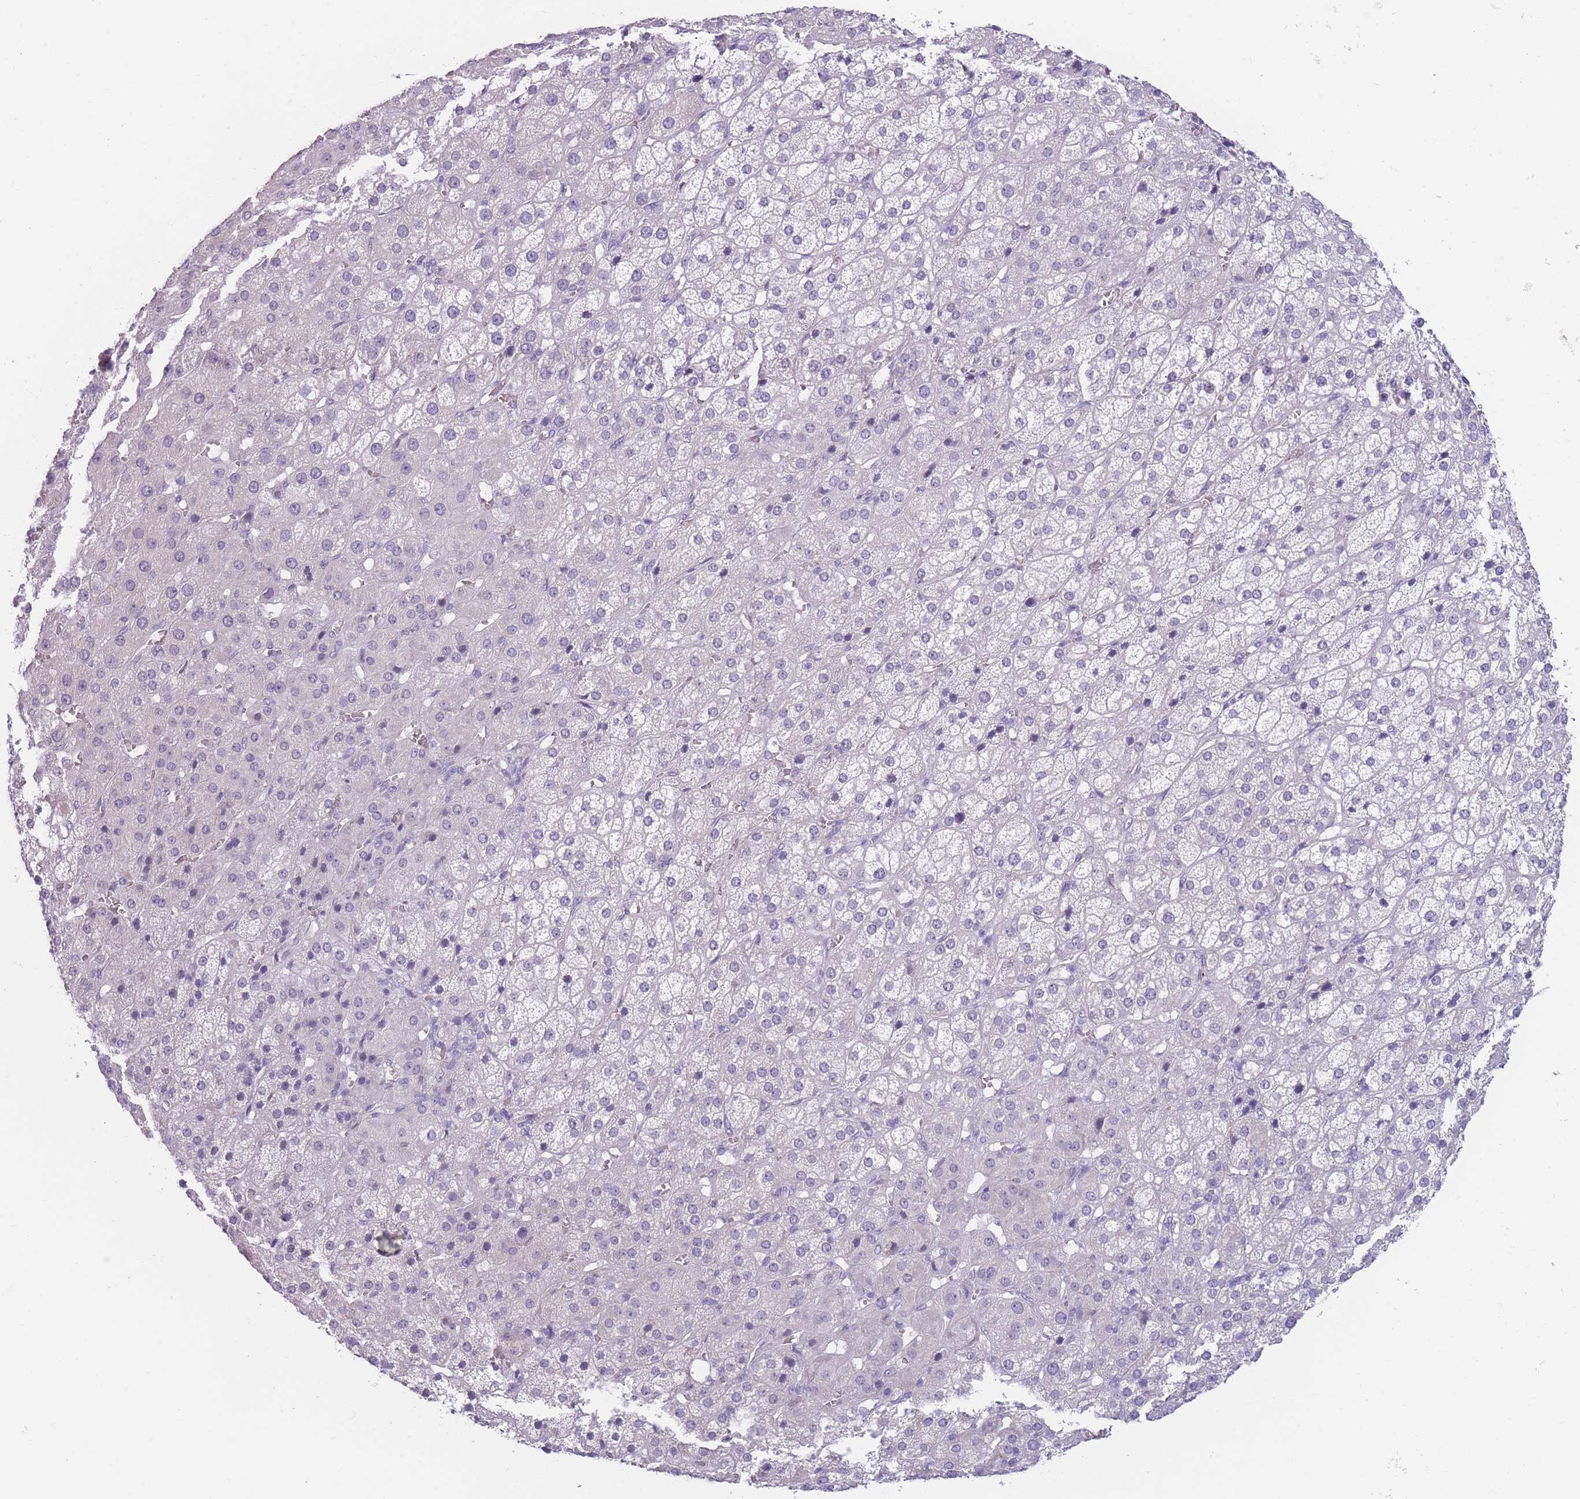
{"staining": {"intensity": "negative", "quantity": "none", "location": "none"}, "tissue": "adrenal gland", "cell_type": "Glandular cells", "image_type": "normal", "snomed": [{"axis": "morphology", "description": "Normal tissue, NOS"}, {"axis": "topography", "description": "Adrenal gland"}], "caption": "High magnification brightfield microscopy of benign adrenal gland stained with DAB (3,3'-diaminobenzidine) (brown) and counterstained with hematoxylin (blue): glandular cells show no significant staining.", "gene": "CCNO", "patient": {"sex": "female", "age": 57}}